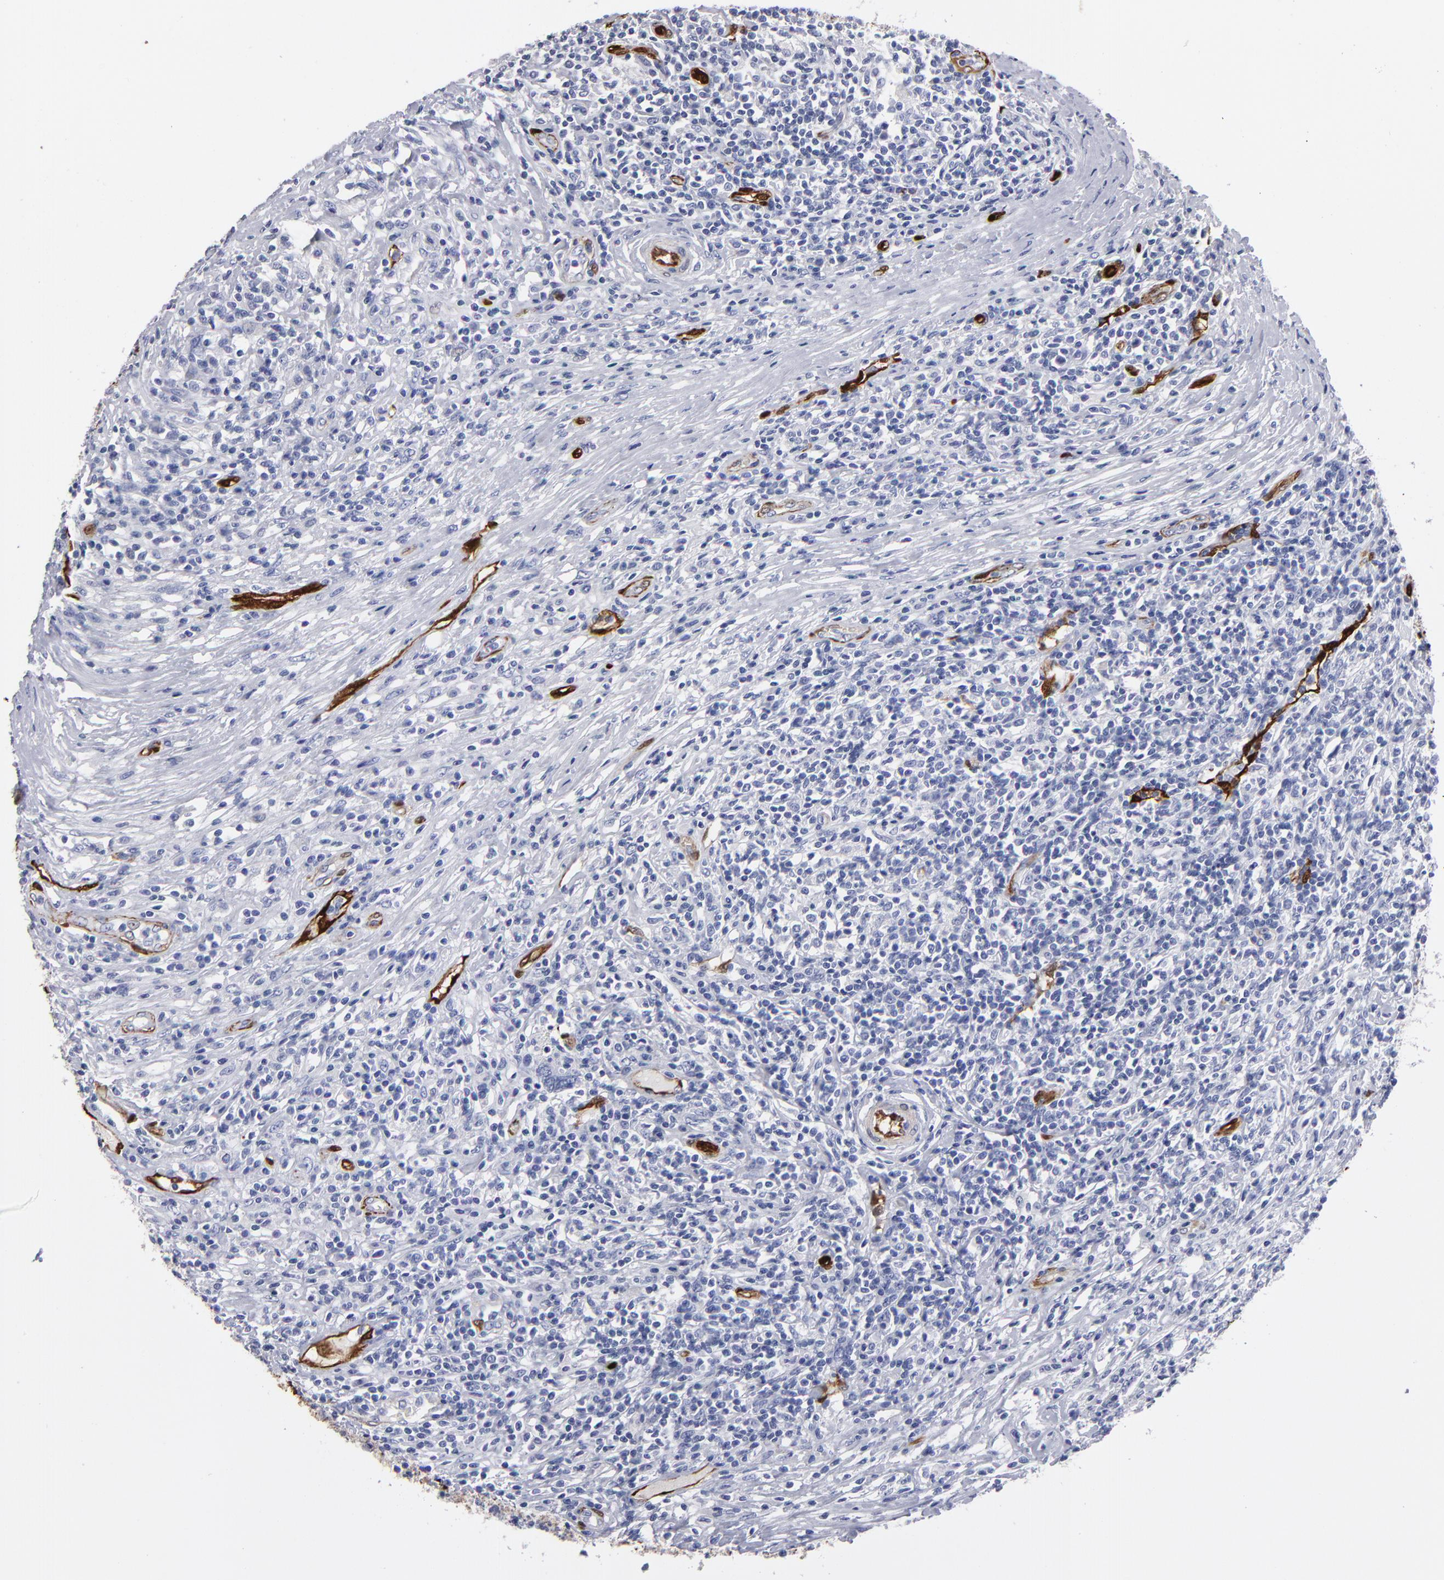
{"staining": {"intensity": "negative", "quantity": "none", "location": "none"}, "tissue": "lymphoma", "cell_type": "Tumor cells", "image_type": "cancer", "snomed": [{"axis": "morphology", "description": "Malignant lymphoma, non-Hodgkin's type, High grade"}, {"axis": "topography", "description": "Lymph node"}], "caption": "An image of high-grade malignant lymphoma, non-Hodgkin's type stained for a protein shows no brown staining in tumor cells. The staining is performed using DAB (3,3'-diaminobenzidine) brown chromogen with nuclei counter-stained in using hematoxylin.", "gene": "FABP4", "patient": {"sex": "female", "age": 84}}